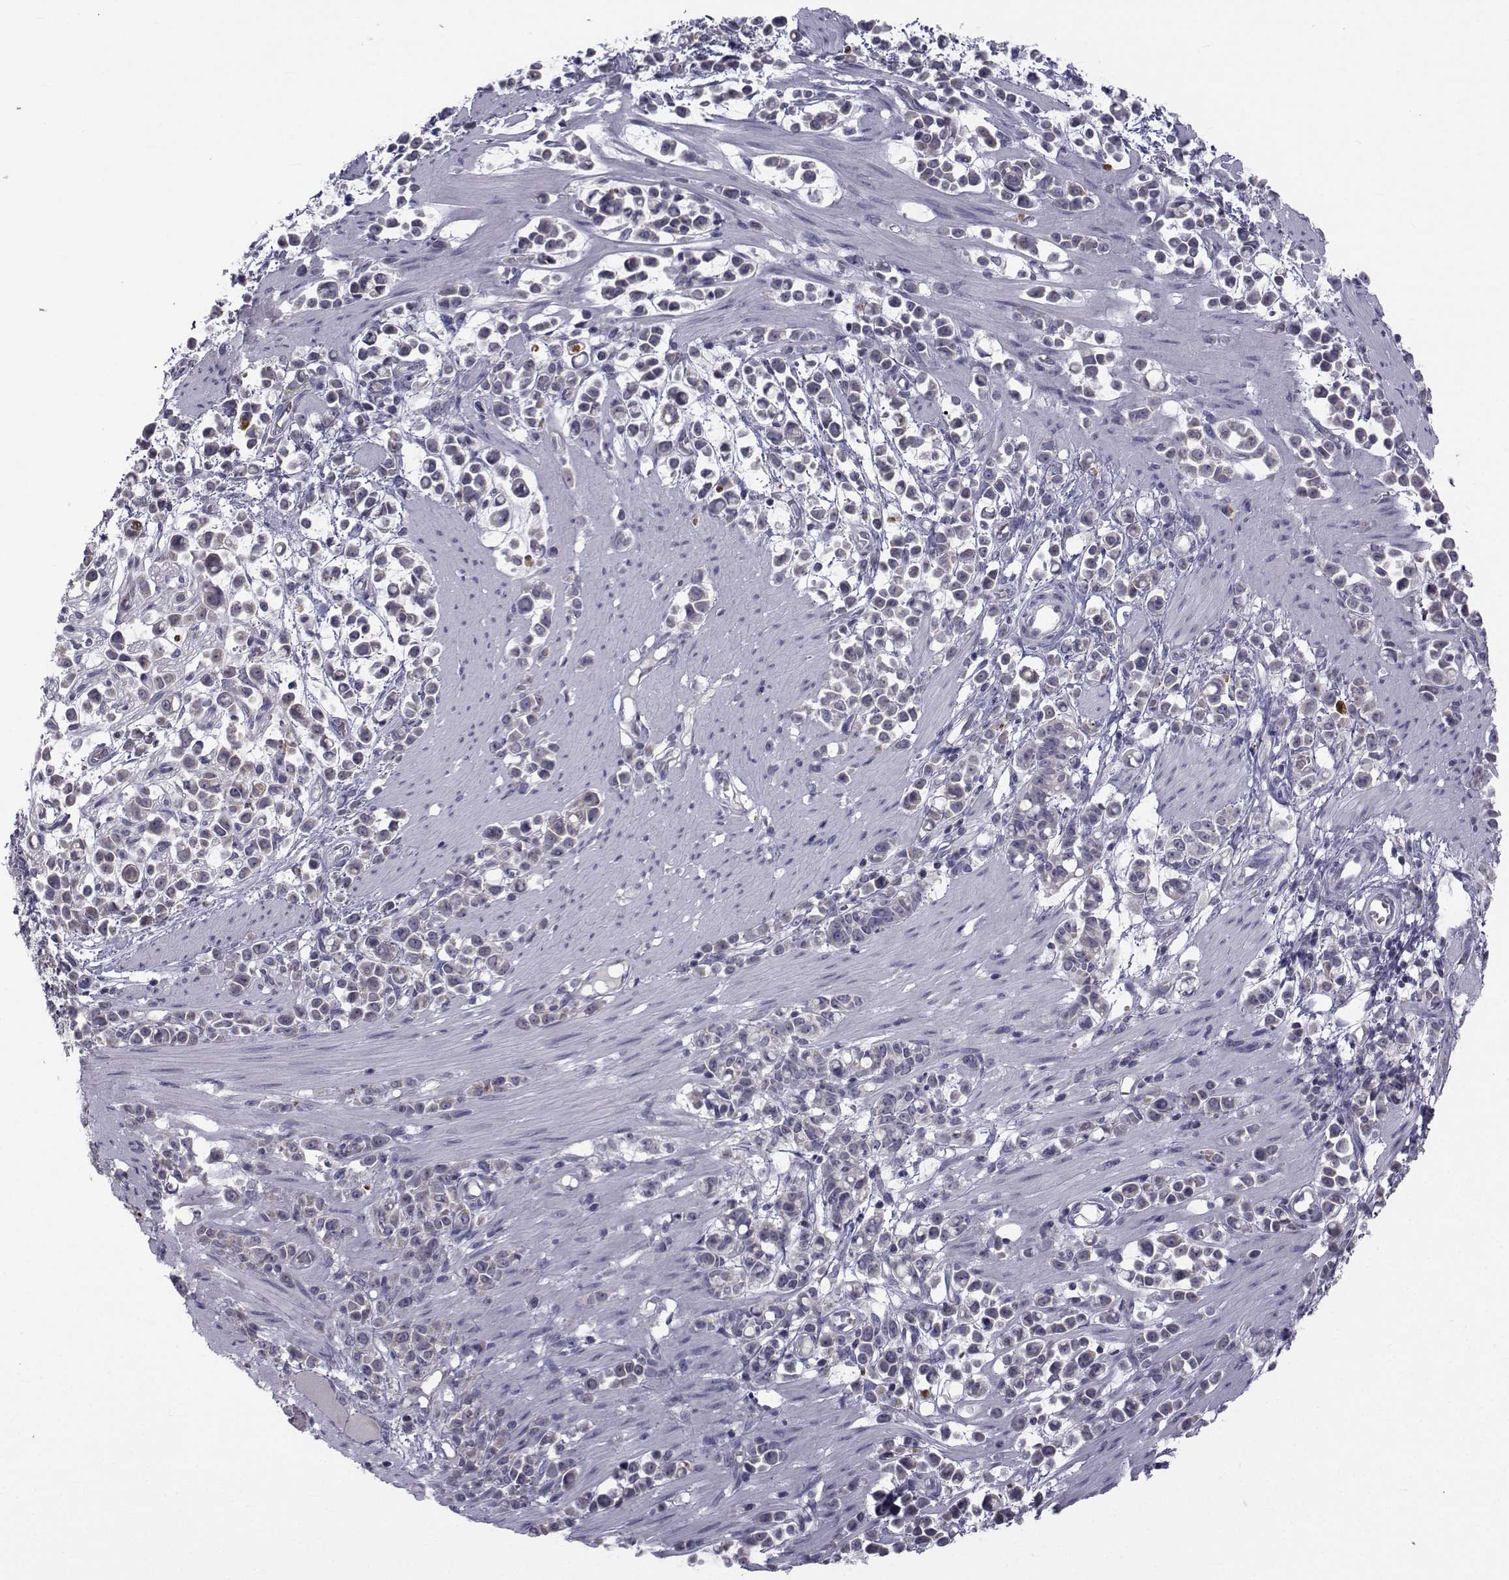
{"staining": {"intensity": "negative", "quantity": "none", "location": "none"}, "tissue": "stomach cancer", "cell_type": "Tumor cells", "image_type": "cancer", "snomed": [{"axis": "morphology", "description": "Adenocarcinoma, NOS"}, {"axis": "topography", "description": "Stomach"}], "caption": "A high-resolution photomicrograph shows IHC staining of adenocarcinoma (stomach), which demonstrates no significant staining in tumor cells.", "gene": "ANGPT1", "patient": {"sex": "male", "age": 82}}